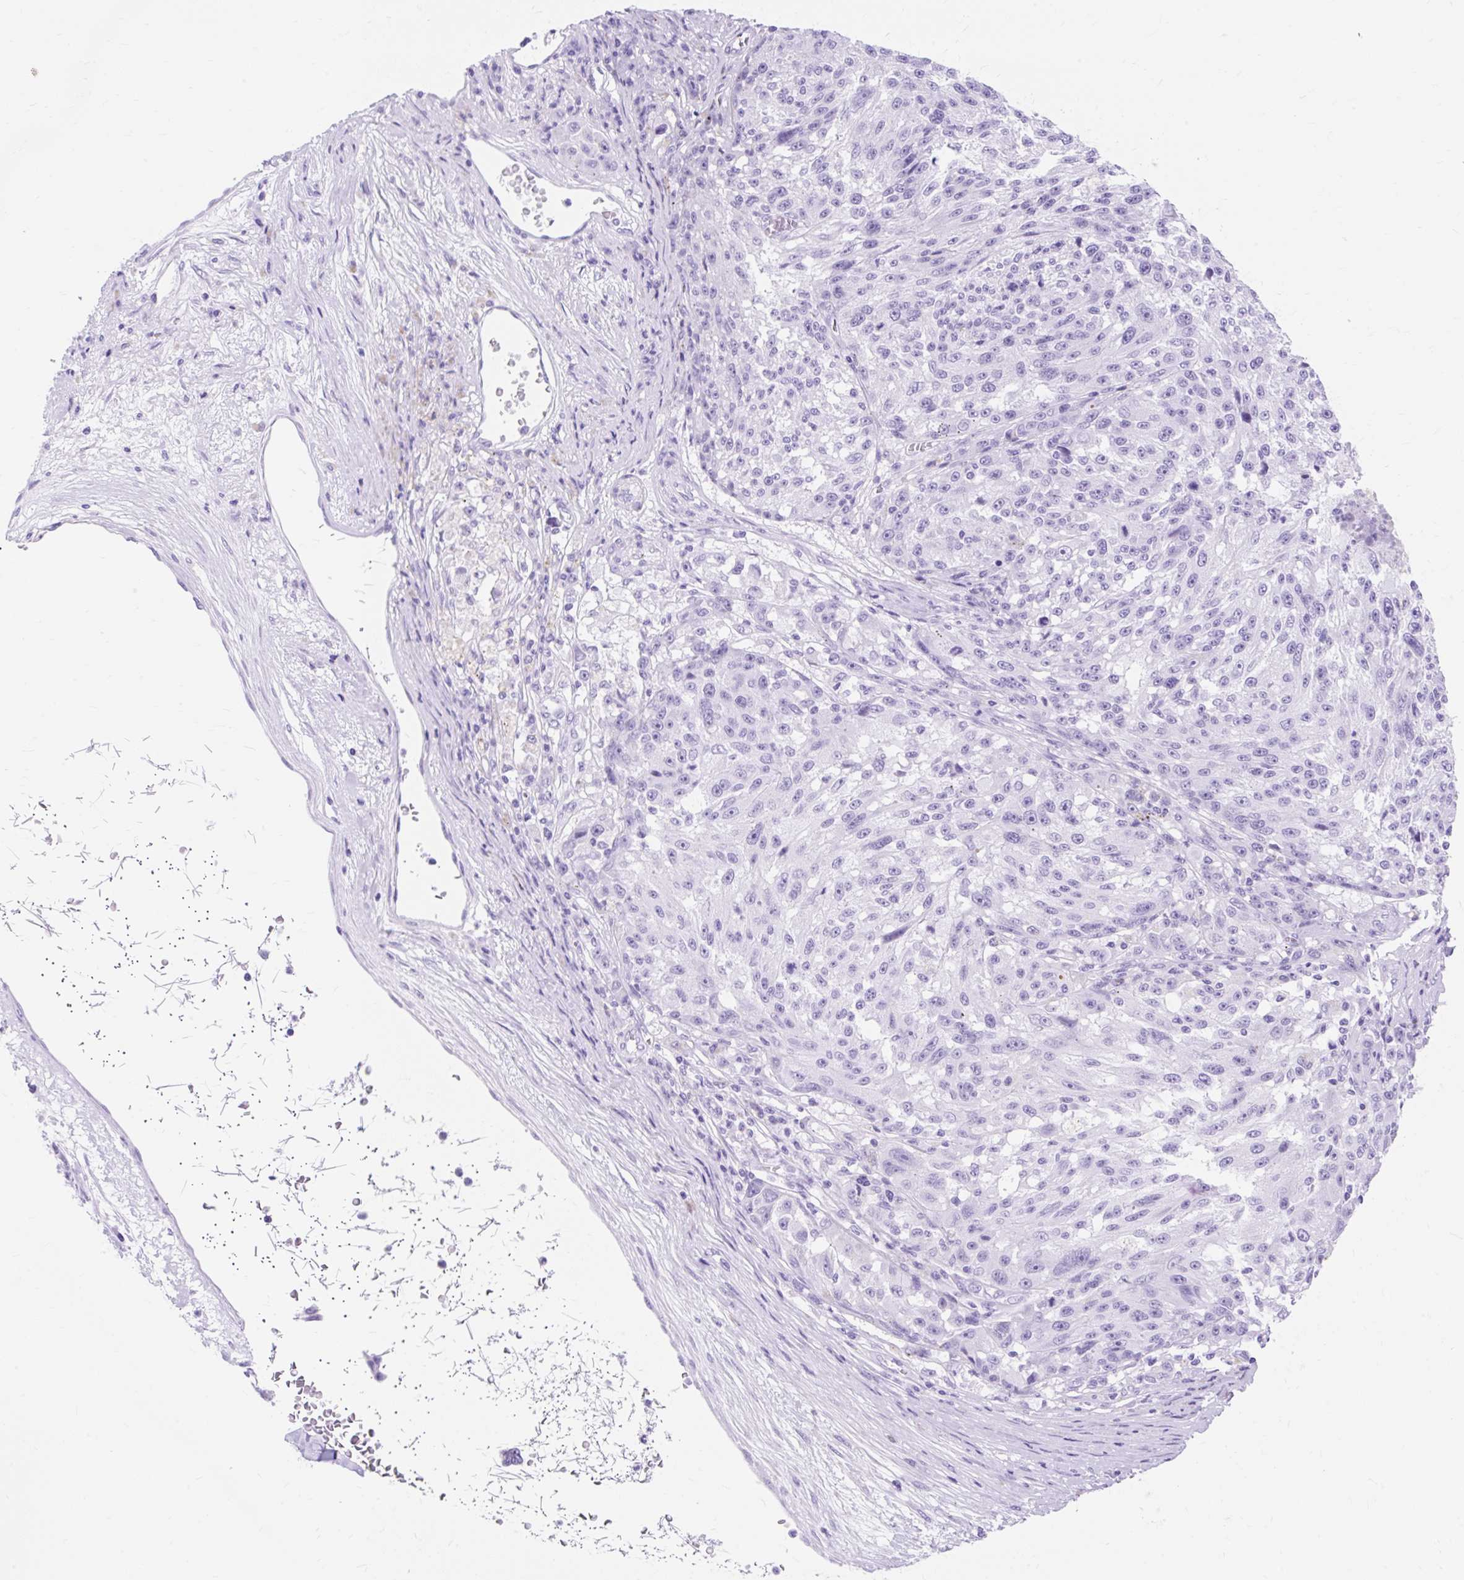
{"staining": {"intensity": "negative", "quantity": "none", "location": "none"}, "tissue": "melanoma", "cell_type": "Tumor cells", "image_type": "cancer", "snomed": [{"axis": "morphology", "description": "Malignant melanoma, NOS"}, {"axis": "topography", "description": "Skin"}], "caption": "Immunohistochemistry image of neoplastic tissue: human malignant melanoma stained with DAB shows no significant protein positivity in tumor cells. (Stains: DAB (3,3'-diaminobenzidine) immunohistochemistry with hematoxylin counter stain, Microscopy: brightfield microscopy at high magnification).", "gene": "MBP", "patient": {"sex": "male", "age": 53}}